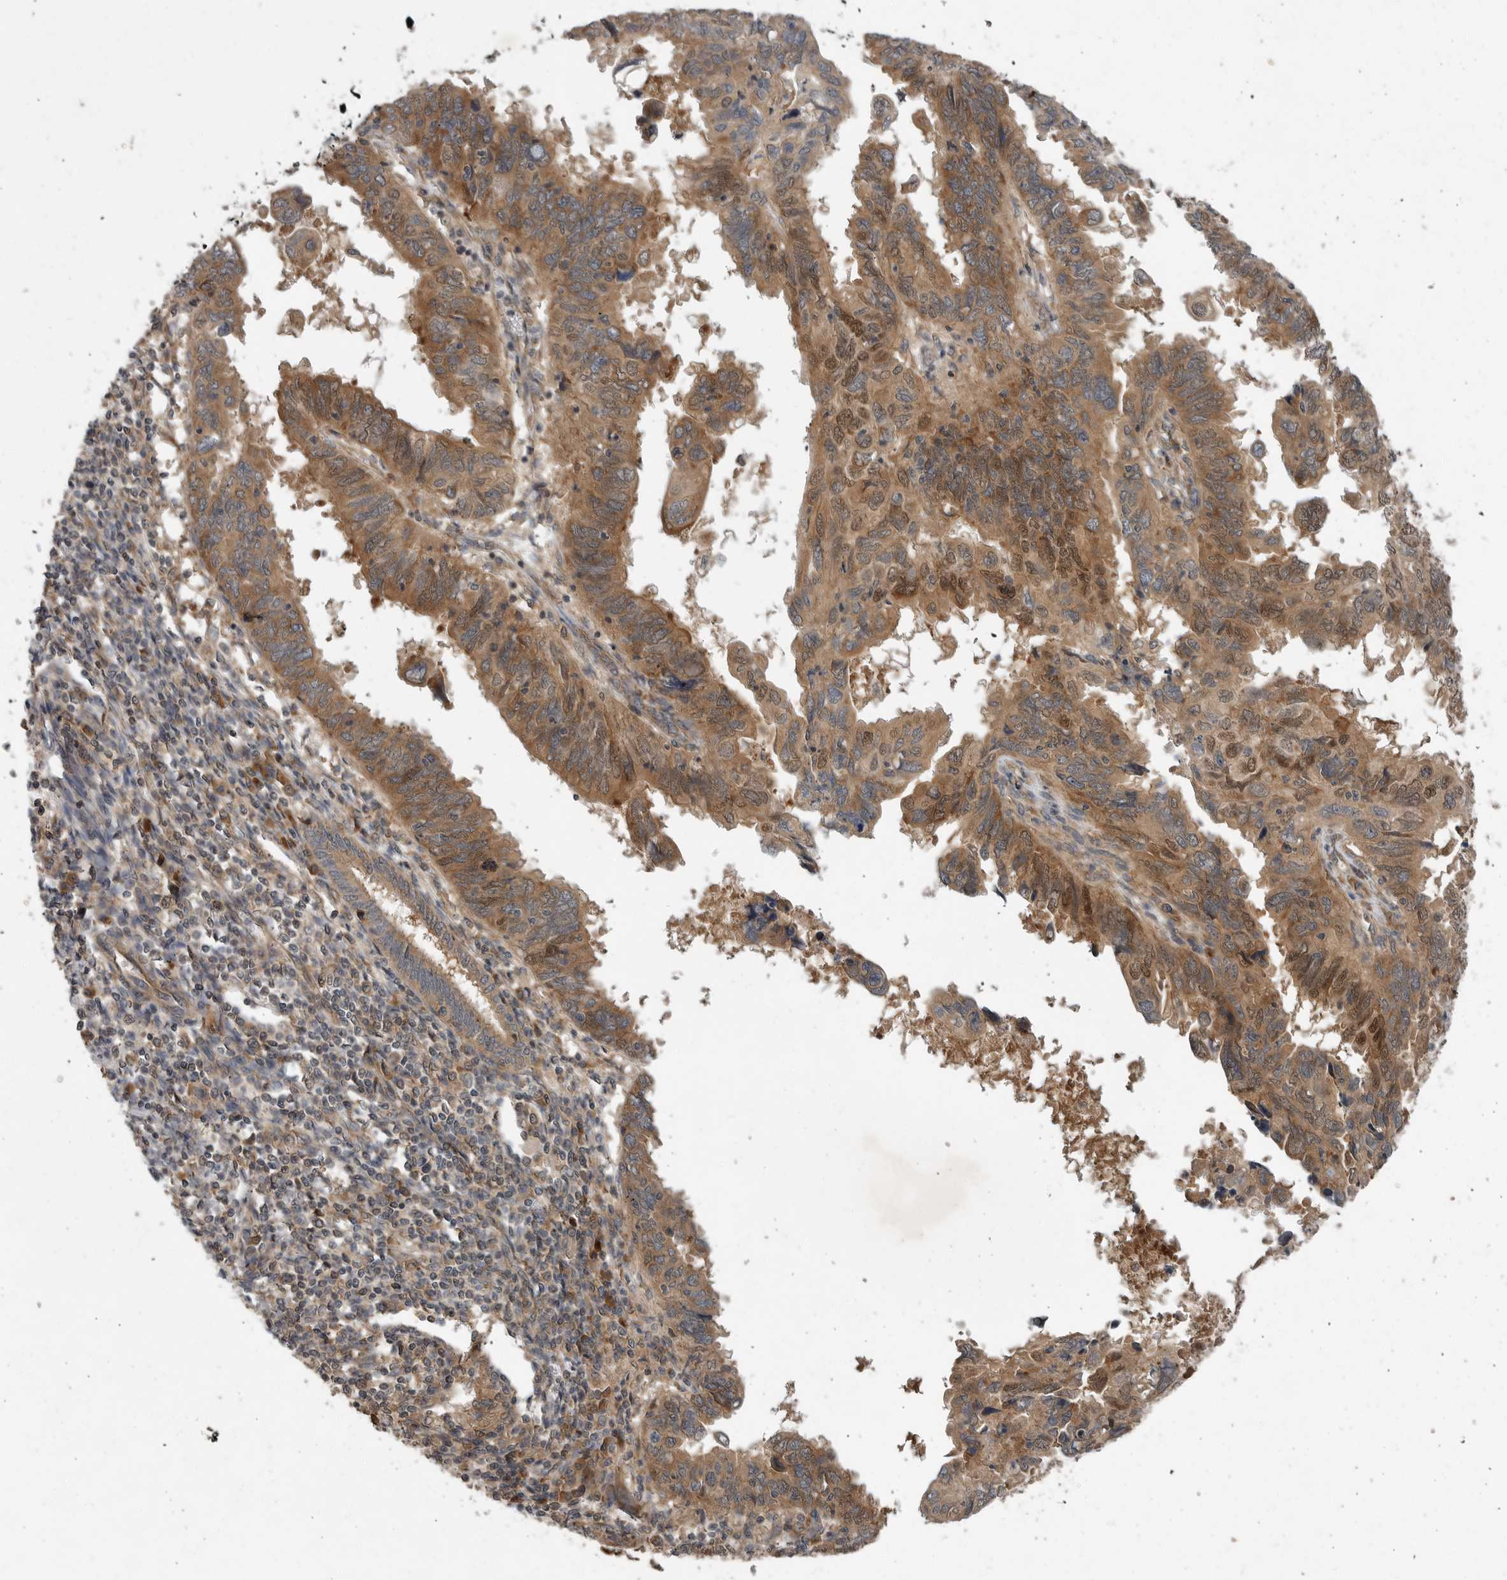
{"staining": {"intensity": "moderate", "quantity": ">75%", "location": "cytoplasmic/membranous,nuclear"}, "tissue": "endometrial cancer", "cell_type": "Tumor cells", "image_type": "cancer", "snomed": [{"axis": "morphology", "description": "Adenocarcinoma, NOS"}, {"axis": "topography", "description": "Uterus"}], "caption": "Immunohistochemistry (IHC) photomicrograph of neoplastic tissue: human endometrial cancer (adenocarcinoma) stained using immunohistochemistry shows medium levels of moderate protein expression localized specifically in the cytoplasmic/membranous and nuclear of tumor cells, appearing as a cytoplasmic/membranous and nuclear brown color.", "gene": "OSBPL9", "patient": {"sex": "female", "age": 77}}